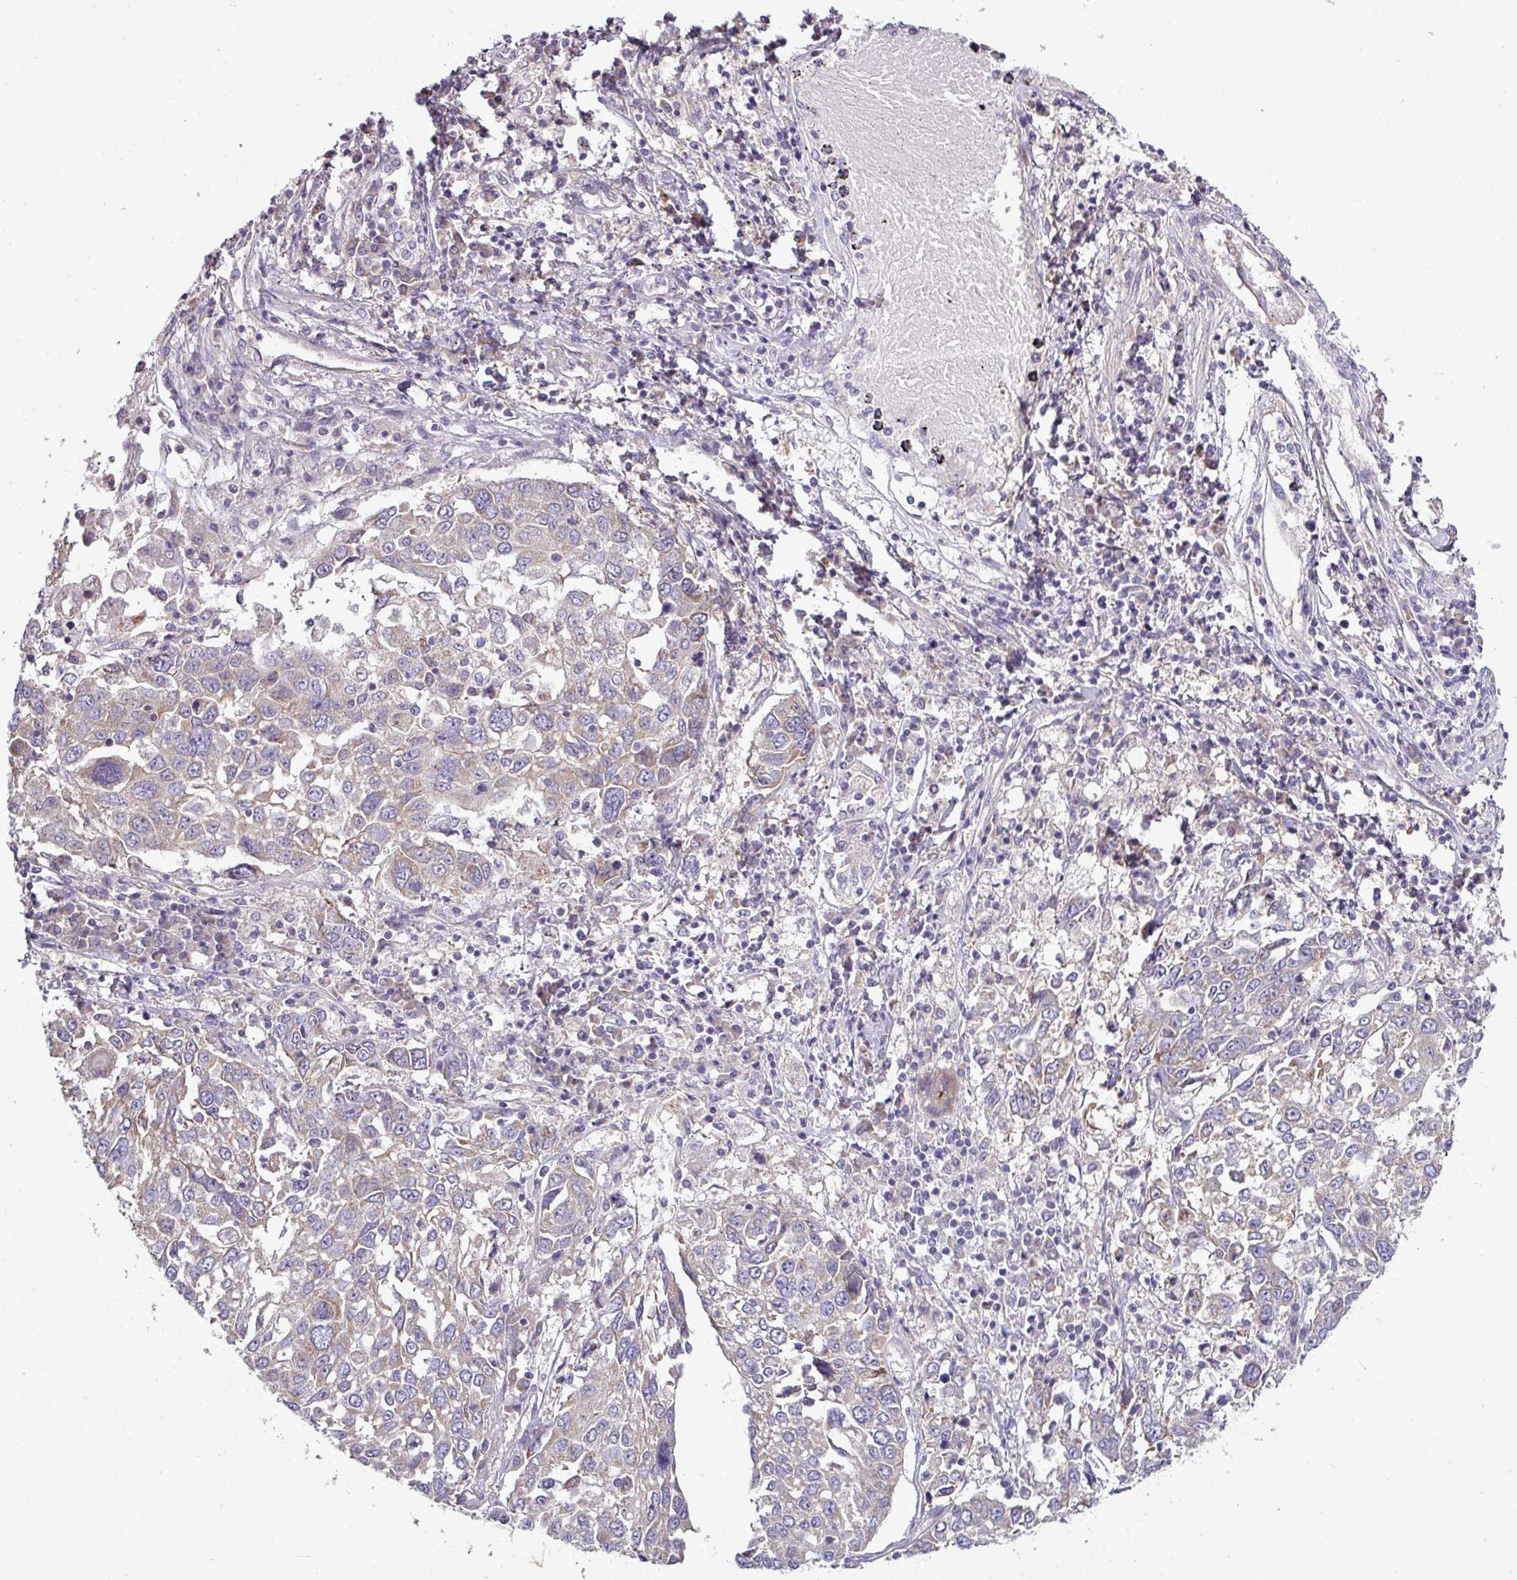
{"staining": {"intensity": "weak", "quantity": "25%-75%", "location": "cytoplasmic/membranous"}, "tissue": "lung cancer", "cell_type": "Tumor cells", "image_type": "cancer", "snomed": [{"axis": "morphology", "description": "Squamous cell carcinoma, NOS"}, {"axis": "topography", "description": "Lung"}], "caption": "Immunohistochemical staining of squamous cell carcinoma (lung) reveals weak cytoplasmic/membranous protein staining in approximately 25%-75% of tumor cells. The staining was performed using DAB, with brown indicating positive protein expression. Nuclei are stained blue with hematoxylin.", "gene": "AGAP5", "patient": {"sex": "male", "age": 65}}